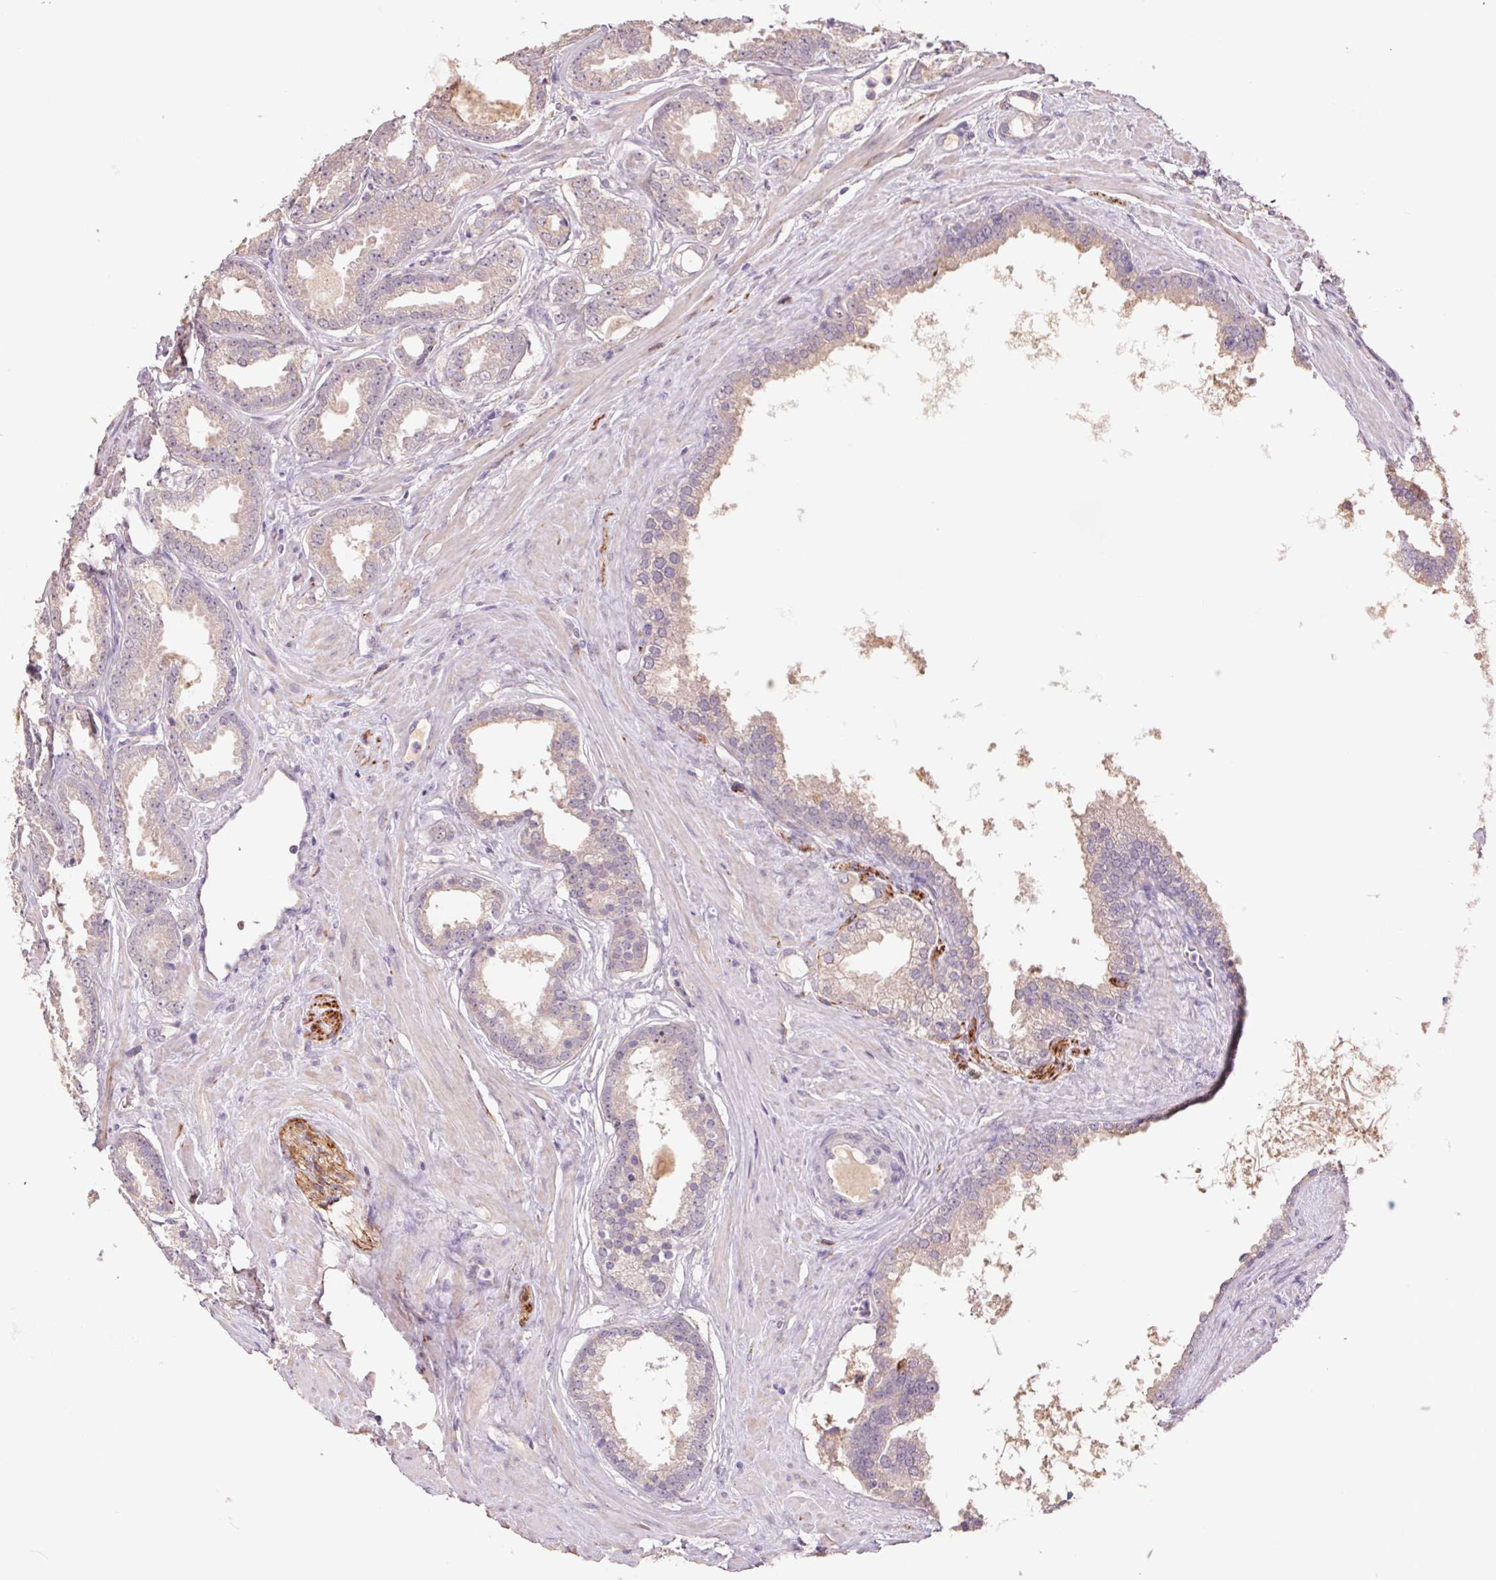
{"staining": {"intensity": "weak", "quantity": ">75%", "location": "cytoplasmic/membranous"}, "tissue": "prostate cancer", "cell_type": "Tumor cells", "image_type": "cancer", "snomed": [{"axis": "morphology", "description": "Adenocarcinoma, Low grade"}, {"axis": "topography", "description": "Prostate"}], "caption": "An image showing weak cytoplasmic/membranous positivity in approximately >75% of tumor cells in prostate cancer (low-grade adenocarcinoma), as visualized by brown immunohistochemical staining.", "gene": "GRM2", "patient": {"sex": "male", "age": 65}}